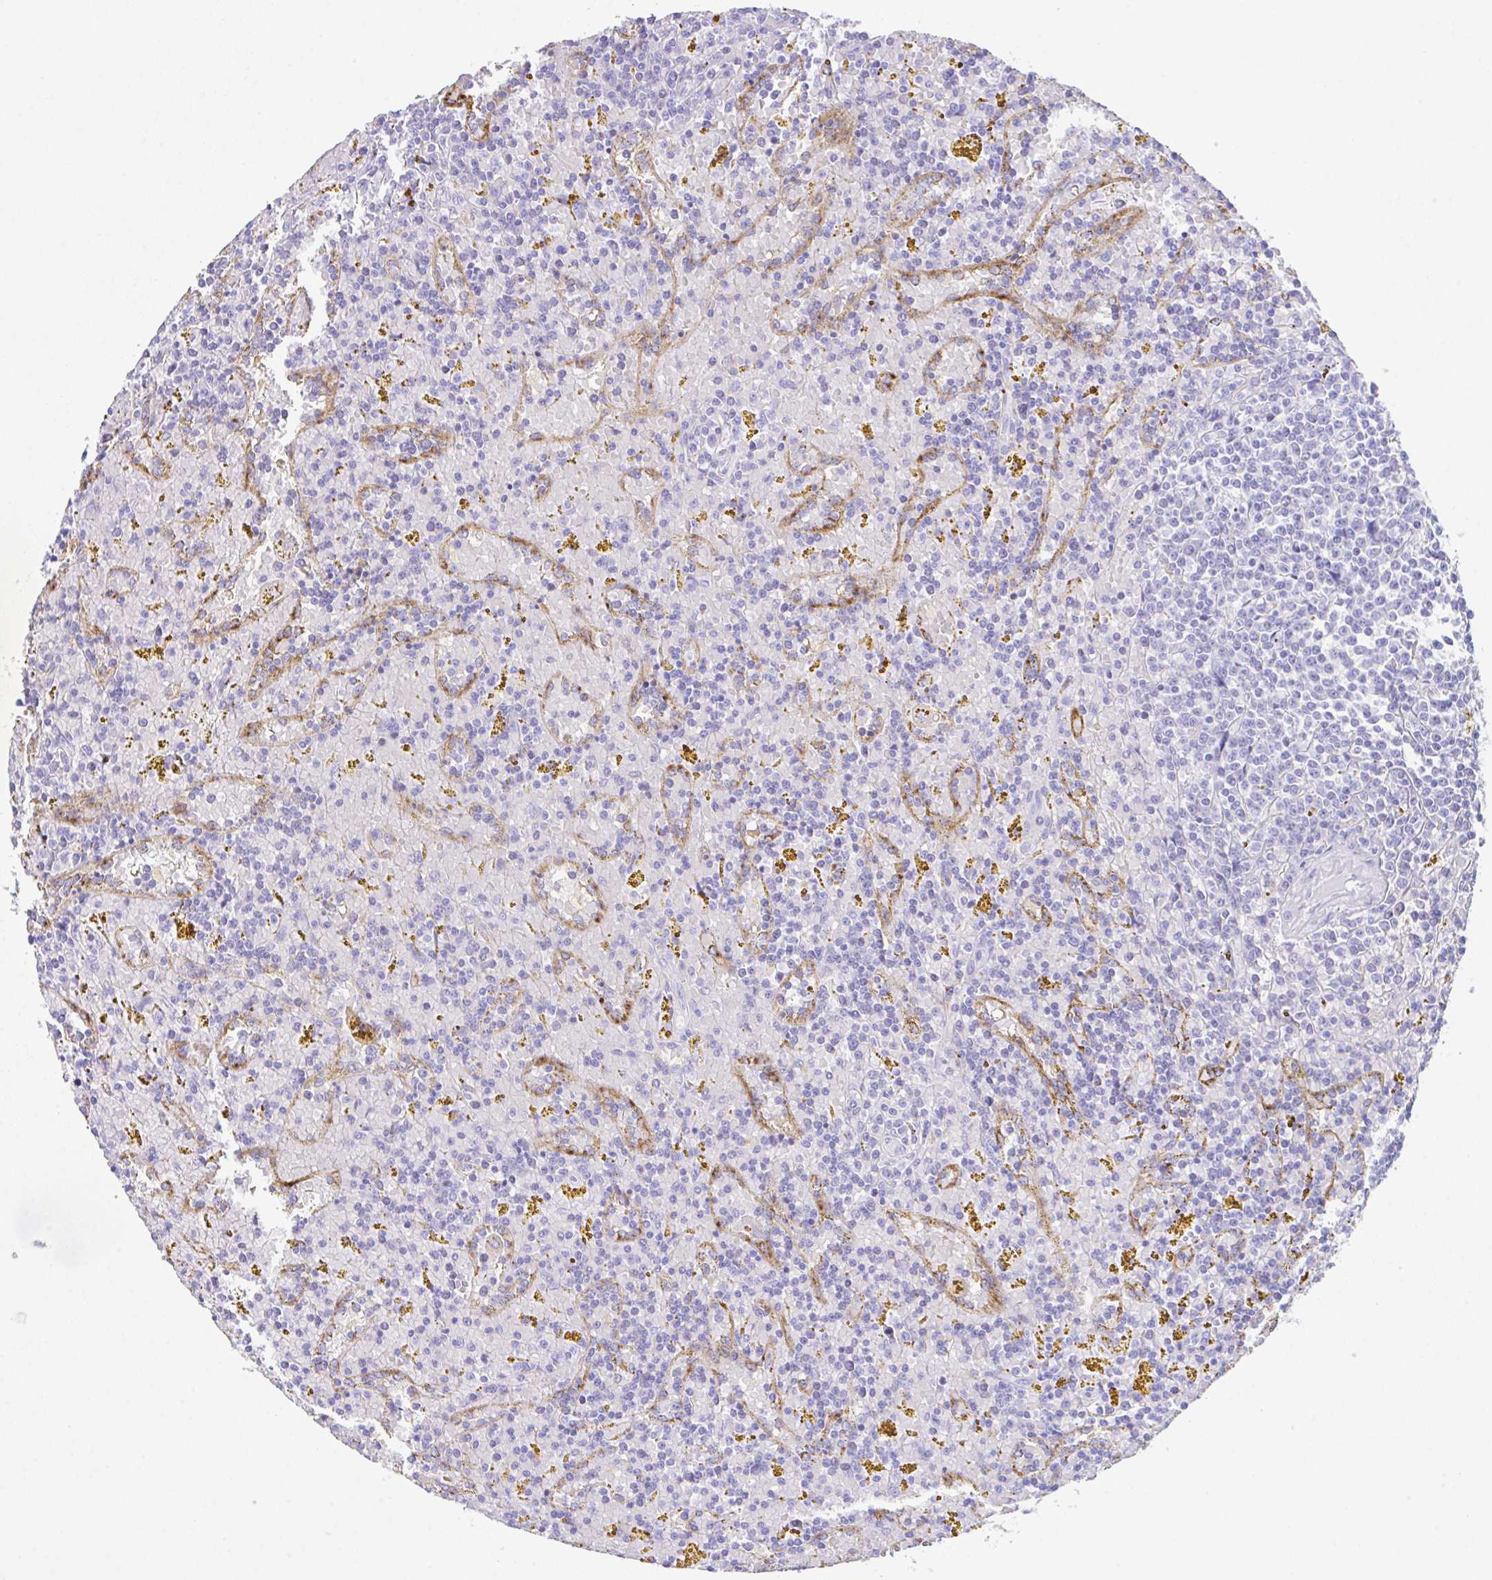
{"staining": {"intensity": "negative", "quantity": "none", "location": "none"}, "tissue": "lymphoma", "cell_type": "Tumor cells", "image_type": "cancer", "snomed": [{"axis": "morphology", "description": "Malignant lymphoma, non-Hodgkin's type, Low grade"}, {"axis": "topography", "description": "Spleen"}, {"axis": "topography", "description": "Lymph node"}], "caption": "Histopathology image shows no protein expression in tumor cells of malignant lymphoma, non-Hodgkin's type (low-grade) tissue.", "gene": "HACD4", "patient": {"sex": "female", "age": 66}}